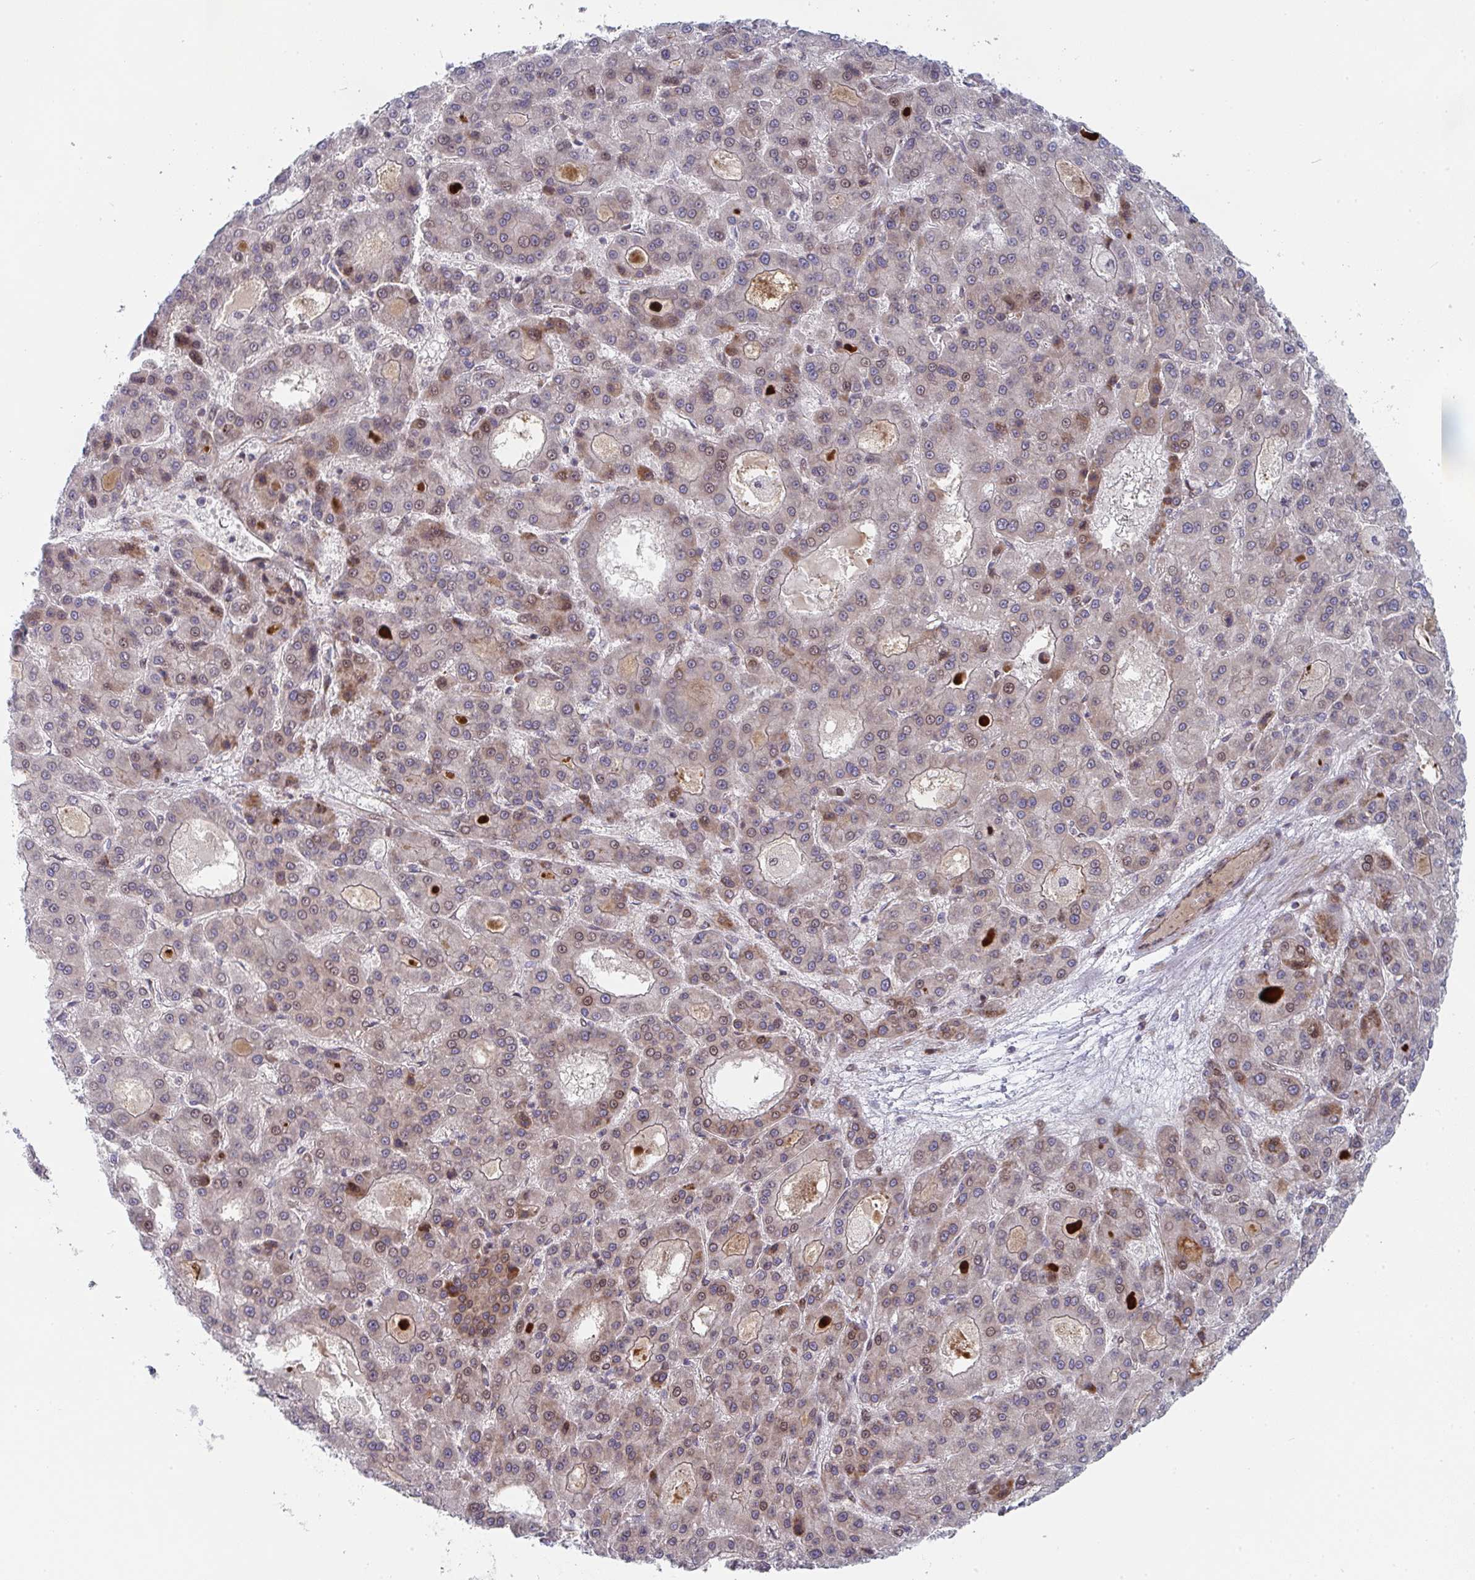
{"staining": {"intensity": "weak", "quantity": "25%-75%", "location": "cytoplasmic/membranous,nuclear"}, "tissue": "liver cancer", "cell_type": "Tumor cells", "image_type": "cancer", "snomed": [{"axis": "morphology", "description": "Carcinoma, Hepatocellular, NOS"}, {"axis": "topography", "description": "Liver"}], "caption": "IHC micrograph of human liver cancer (hepatocellular carcinoma) stained for a protein (brown), which demonstrates low levels of weak cytoplasmic/membranous and nuclear staining in approximately 25%-75% of tumor cells.", "gene": "PRKCH", "patient": {"sex": "male", "age": 70}}